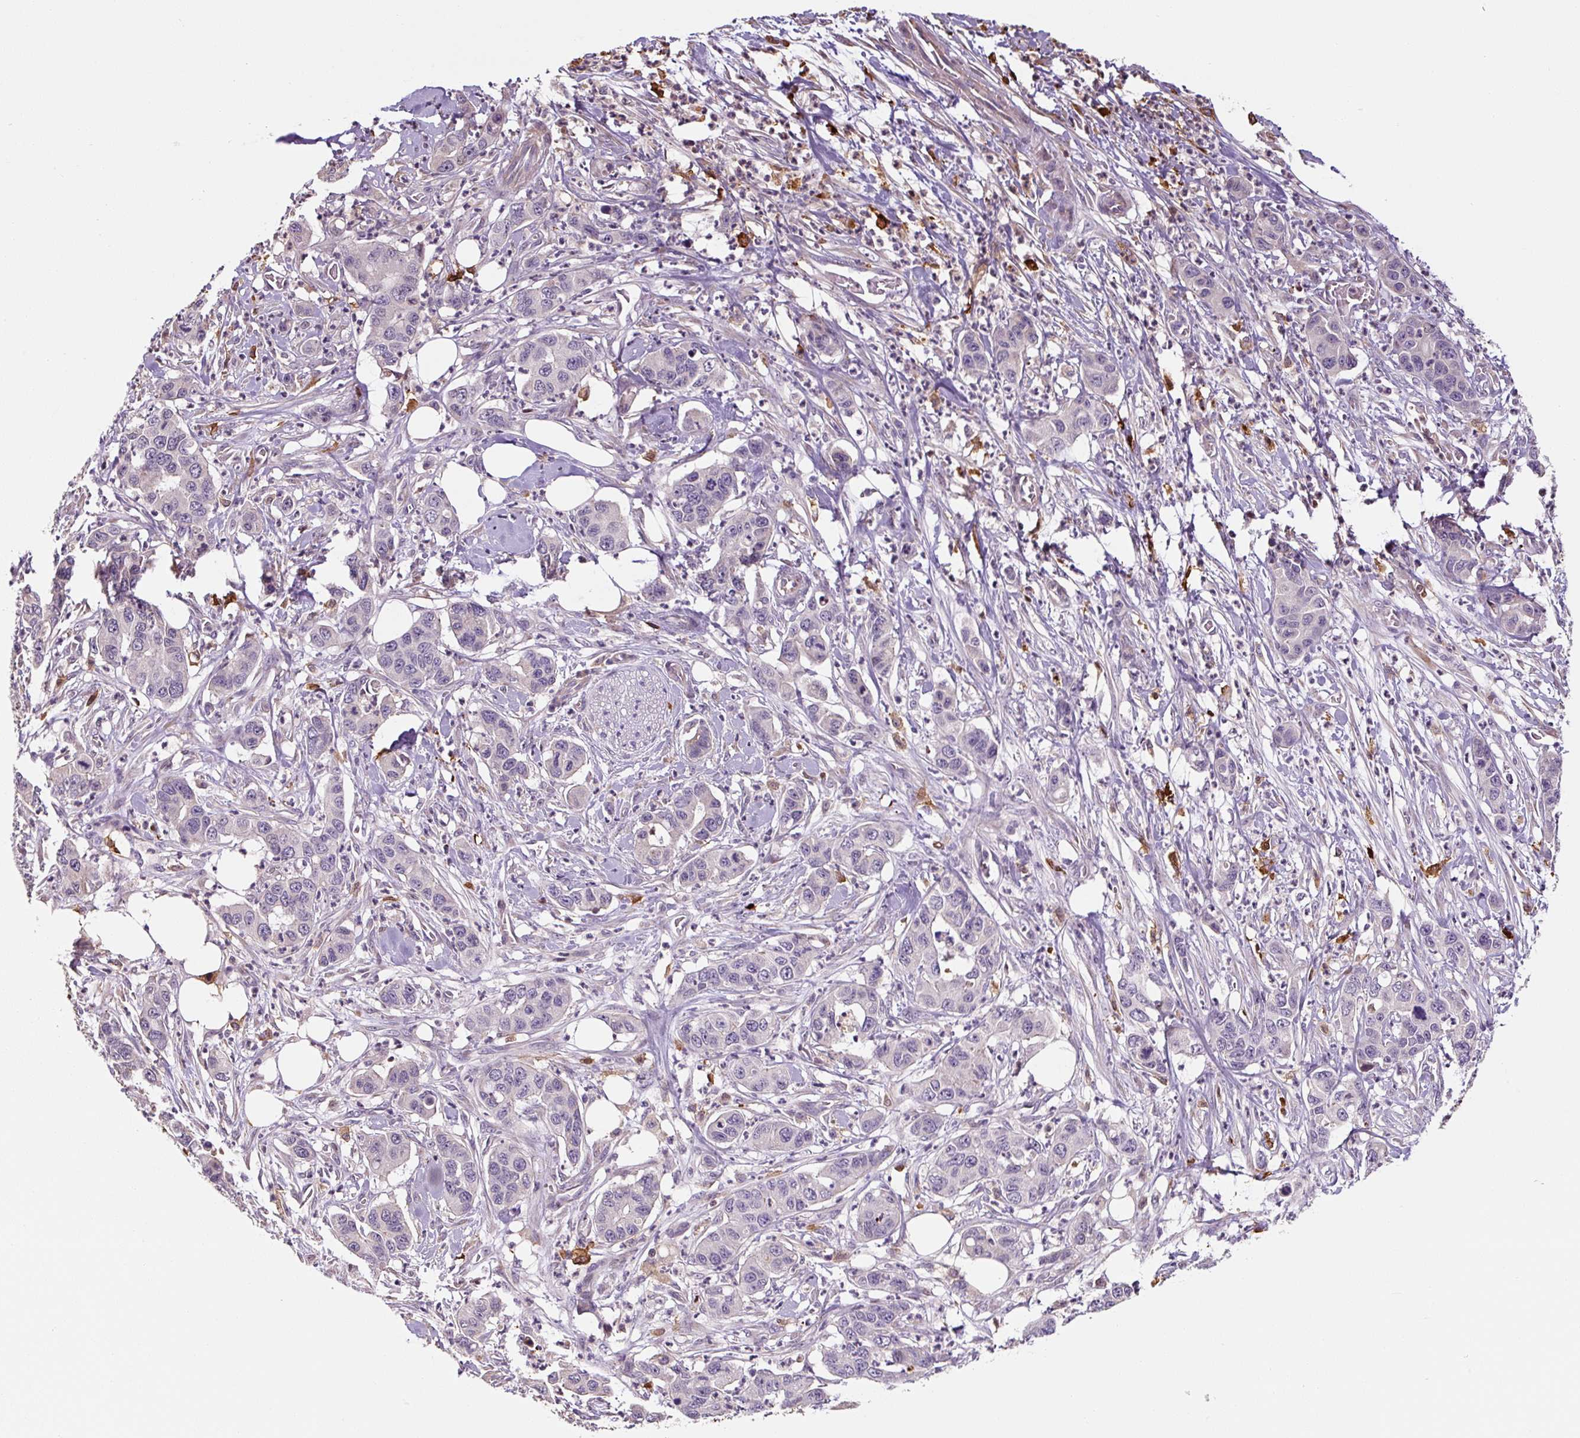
{"staining": {"intensity": "negative", "quantity": "none", "location": "none"}, "tissue": "pancreatic cancer", "cell_type": "Tumor cells", "image_type": "cancer", "snomed": [{"axis": "morphology", "description": "Adenocarcinoma, NOS"}, {"axis": "topography", "description": "Pancreas"}], "caption": "Tumor cells show no significant protein staining in pancreatic cancer.", "gene": "FUT10", "patient": {"sex": "male", "age": 73}}